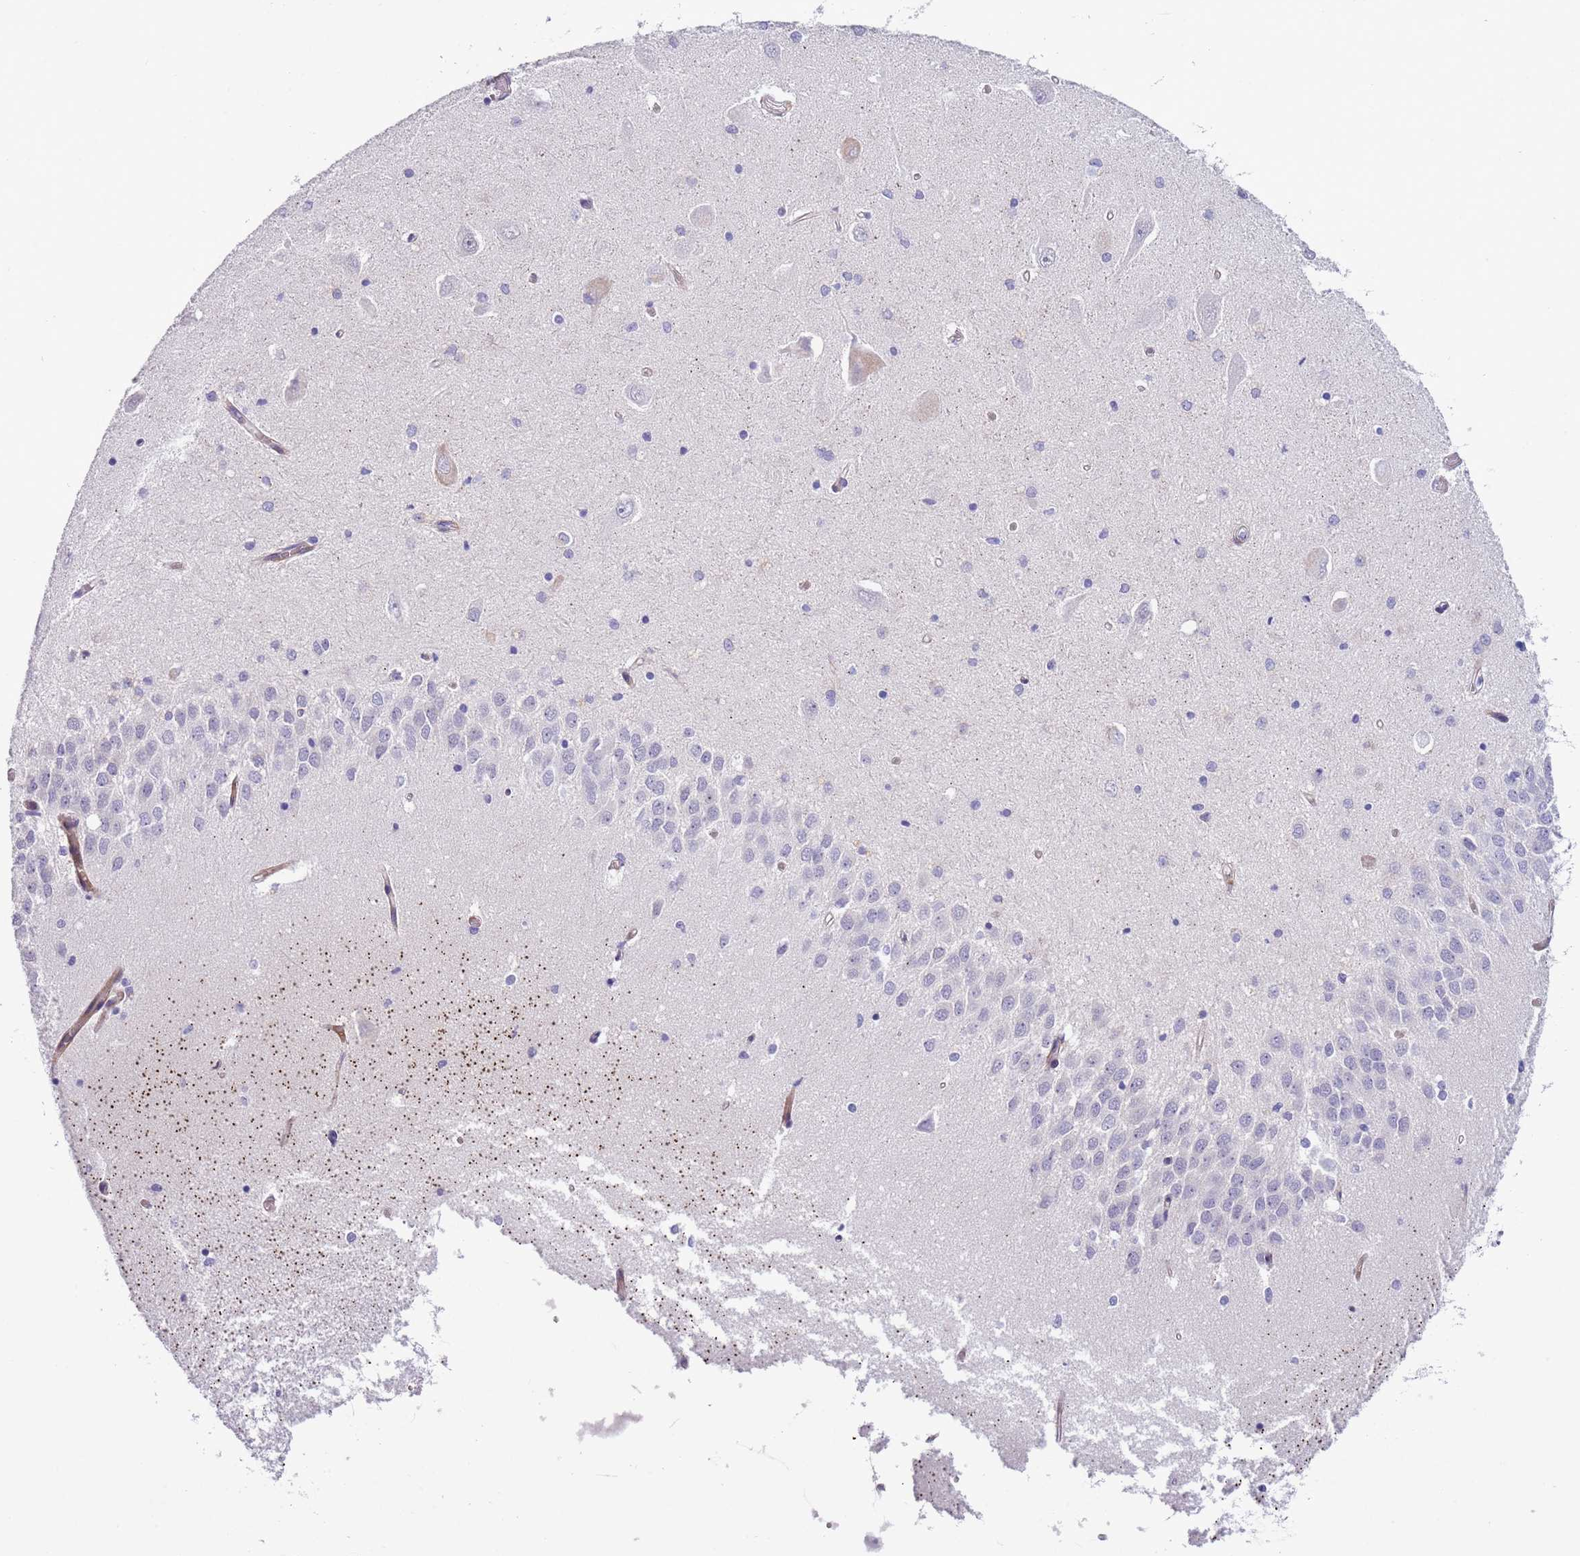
{"staining": {"intensity": "negative", "quantity": "none", "location": "none"}, "tissue": "hippocampus", "cell_type": "Glial cells", "image_type": "normal", "snomed": [{"axis": "morphology", "description": "Normal tissue, NOS"}, {"axis": "topography", "description": "Hippocampus"}], "caption": "Benign hippocampus was stained to show a protein in brown. There is no significant staining in glial cells. (DAB (3,3'-diaminobenzidine) immunohistochemistry visualized using brightfield microscopy, high magnification).", "gene": "MRPL32", "patient": {"sex": "male", "age": 45}}